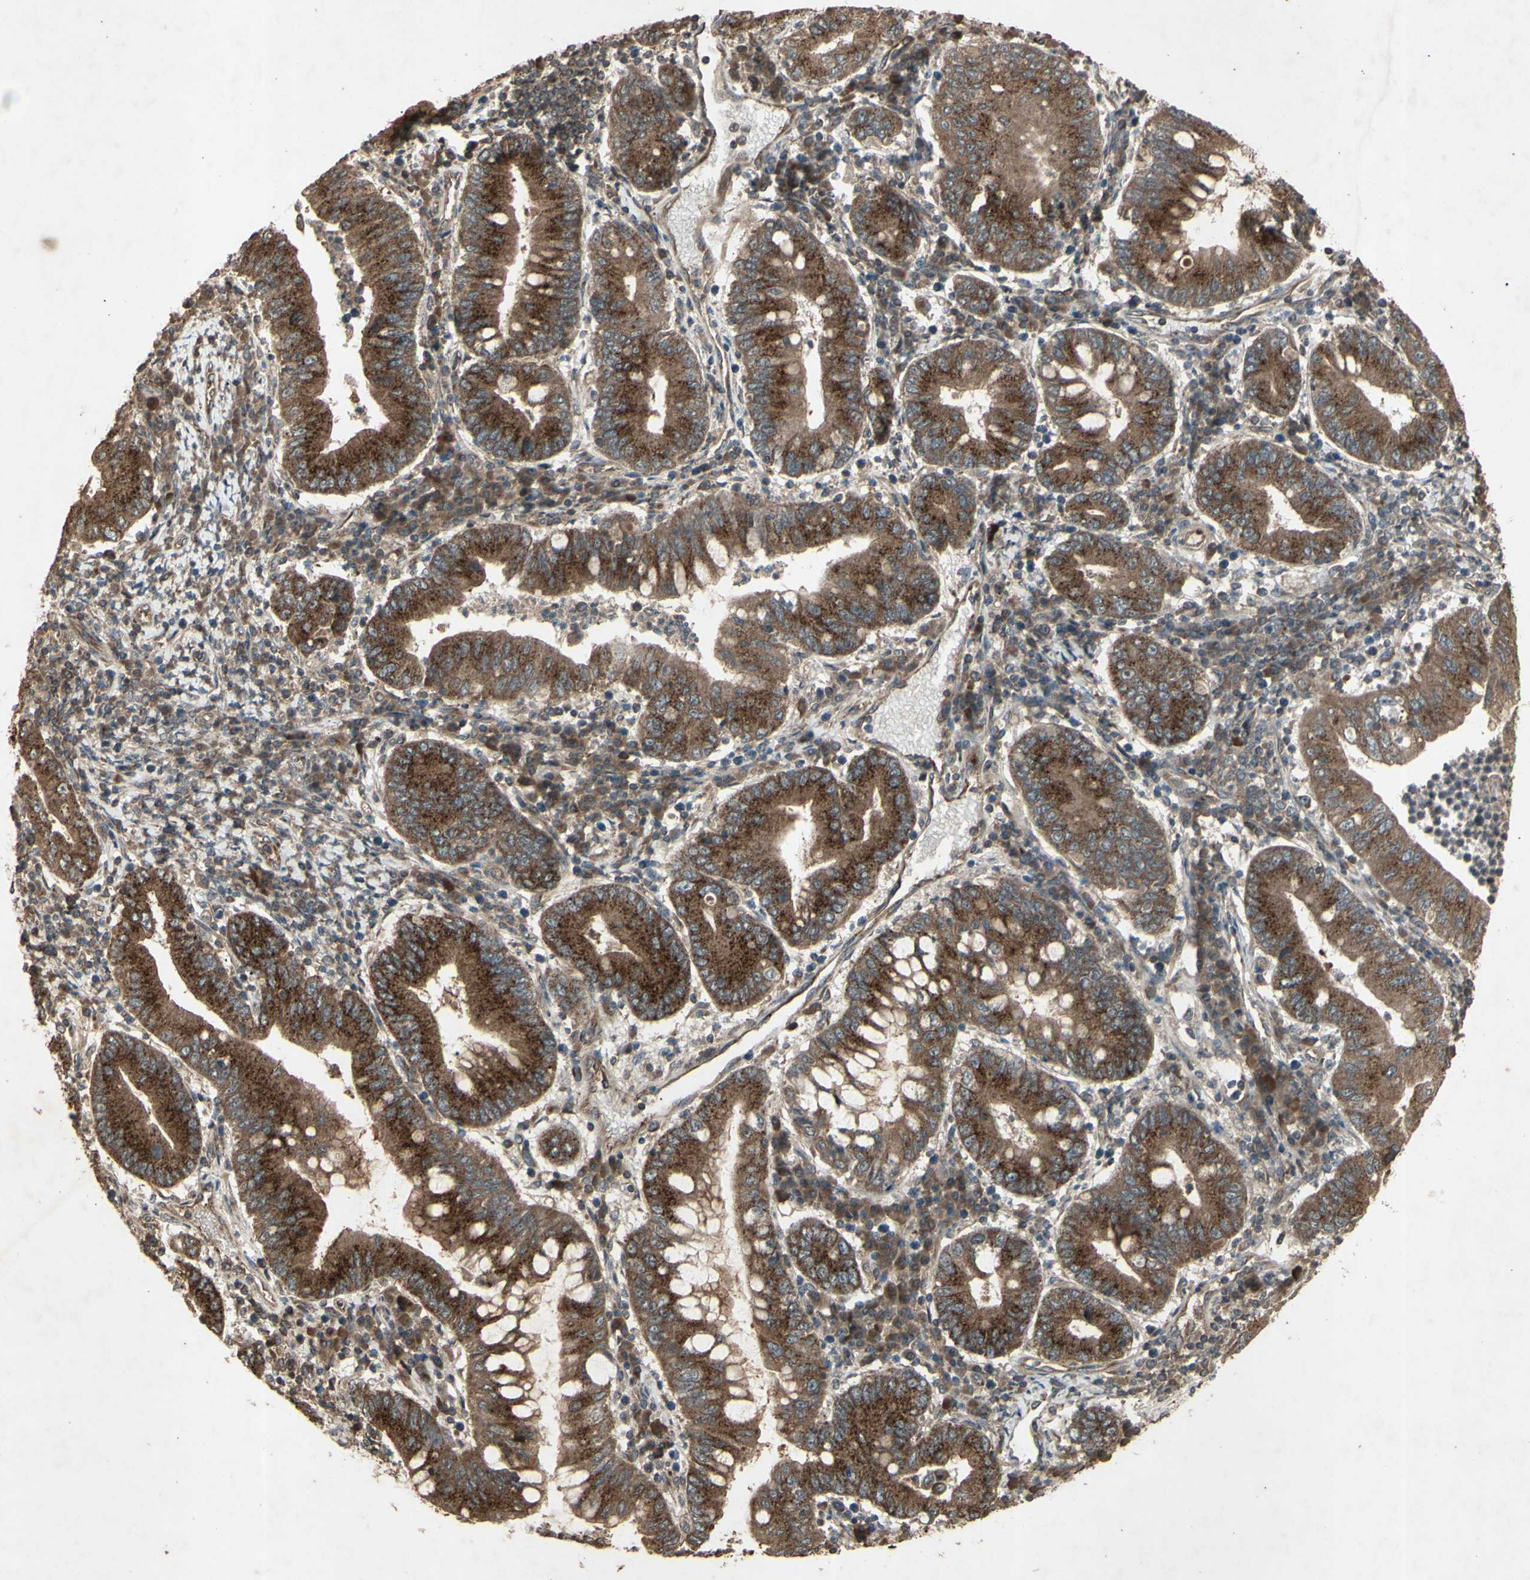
{"staining": {"intensity": "strong", "quantity": ">75%", "location": "cytoplasmic/membranous"}, "tissue": "stomach cancer", "cell_type": "Tumor cells", "image_type": "cancer", "snomed": [{"axis": "morphology", "description": "Normal tissue, NOS"}, {"axis": "morphology", "description": "Adenocarcinoma, NOS"}, {"axis": "topography", "description": "Esophagus"}, {"axis": "topography", "description": "Stomach, upper"}, {"axis": "topography", "description": "Peripheral nerve tissue"}], "caption": "Strong cytoplasmic/membranous protein expression is seen in approximately >75% of tumor cells in stomach cancer.", "gene": "AP1G1", "patient": {"sex": "male", "age": 62}}